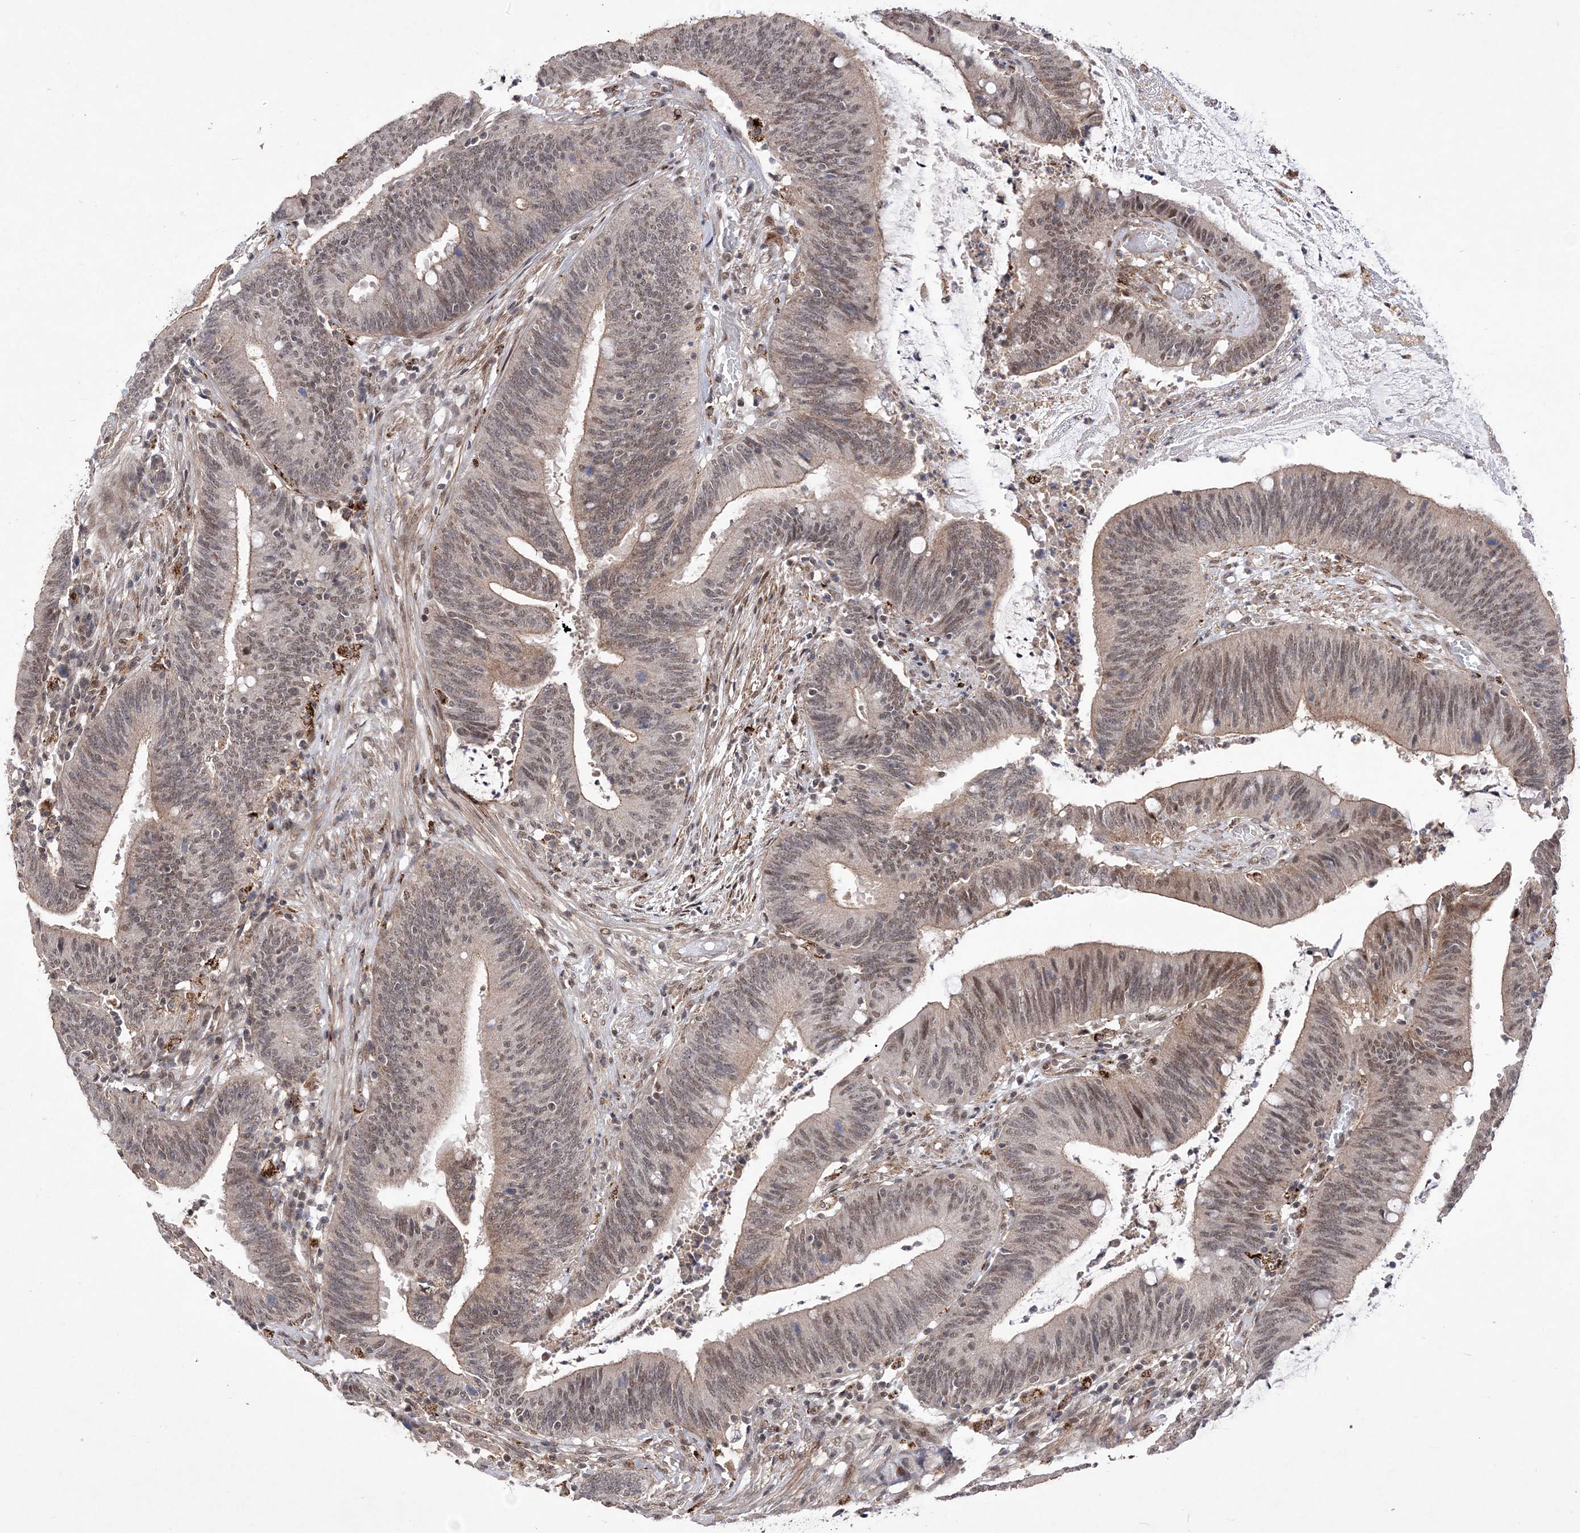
{"staining": {"intensity": "weak", "quantity": ">75%", "location": "nuclear"}, "tissue": "colorectal cancer", "cell_type": "Tumor cells", "image_type": "cancer", "snomed": [{"axis": "morphology", "description": "Adenocarcinoma, NOS"}, {"axis": "topography", "description": "Rectum"}], "caption": "This micrograph reveals adenocarcinoma (colorectal) stained with immunohistochemistry (IHC) to label a protein in brown. The nuclear of tumor cells show weak positivity for the protein. Nuclei are counter-stained blue.", "gene": "BOD1L1", "patient": {"sex": "female", "age": 66}}